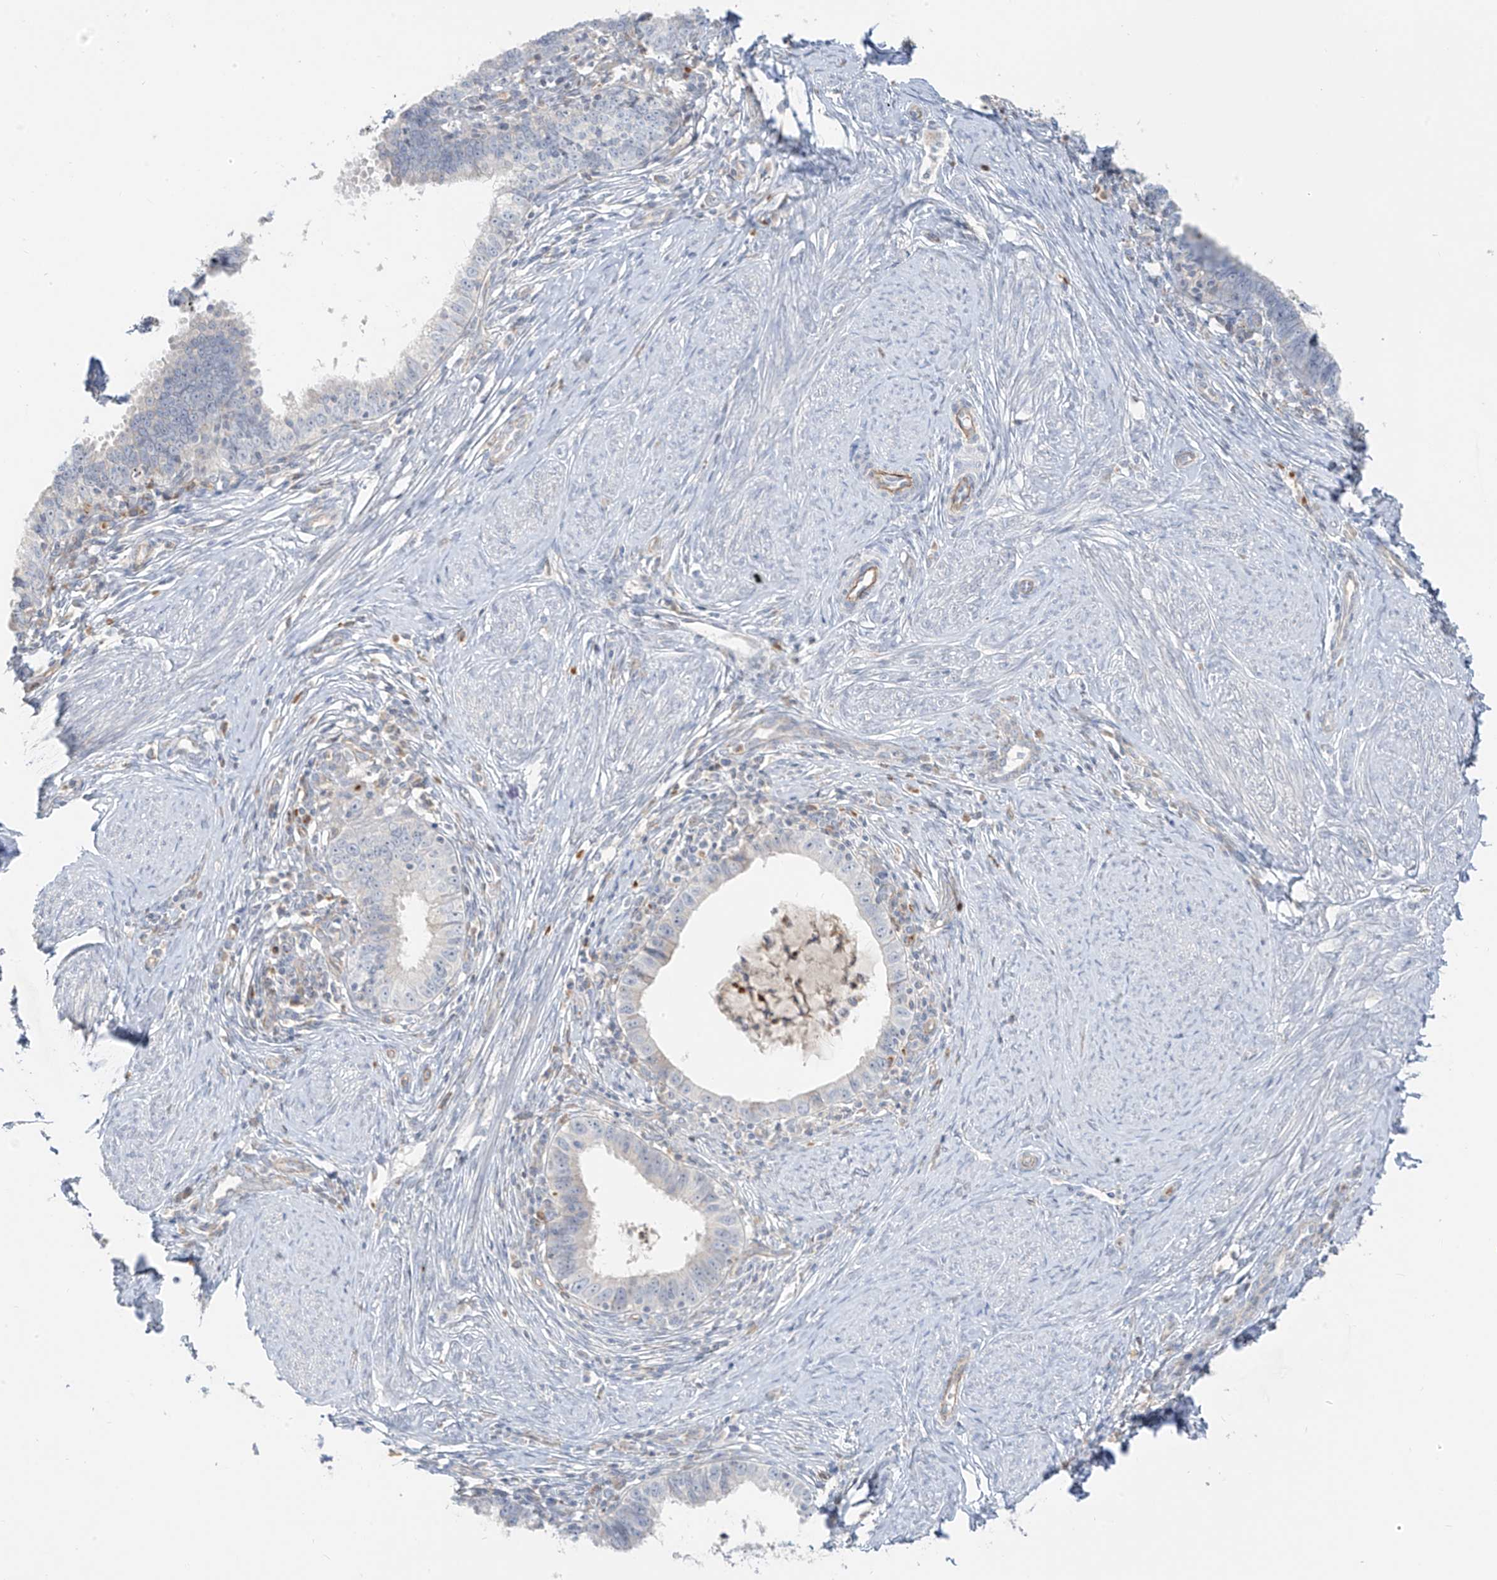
{"staining": {"intensity": "negative", "quantity": "none", "location": "none"}, "tissue": "cervical cancer", "cell_type": "Tumor cells", "image_type": "cancer", "snomed": [{"axis": "morphology", "description": "Adenocarcinoma, NOS"}, {"axis": "topography", "description": "Cervix"}], "caption": "A micrograph of cervical cancer (adenocarcinoma) stained for a protein demonstrates no brown staining in tumor cells.", "gene": "C2orf42", "patient": {"sex": "female", "age": 36}}